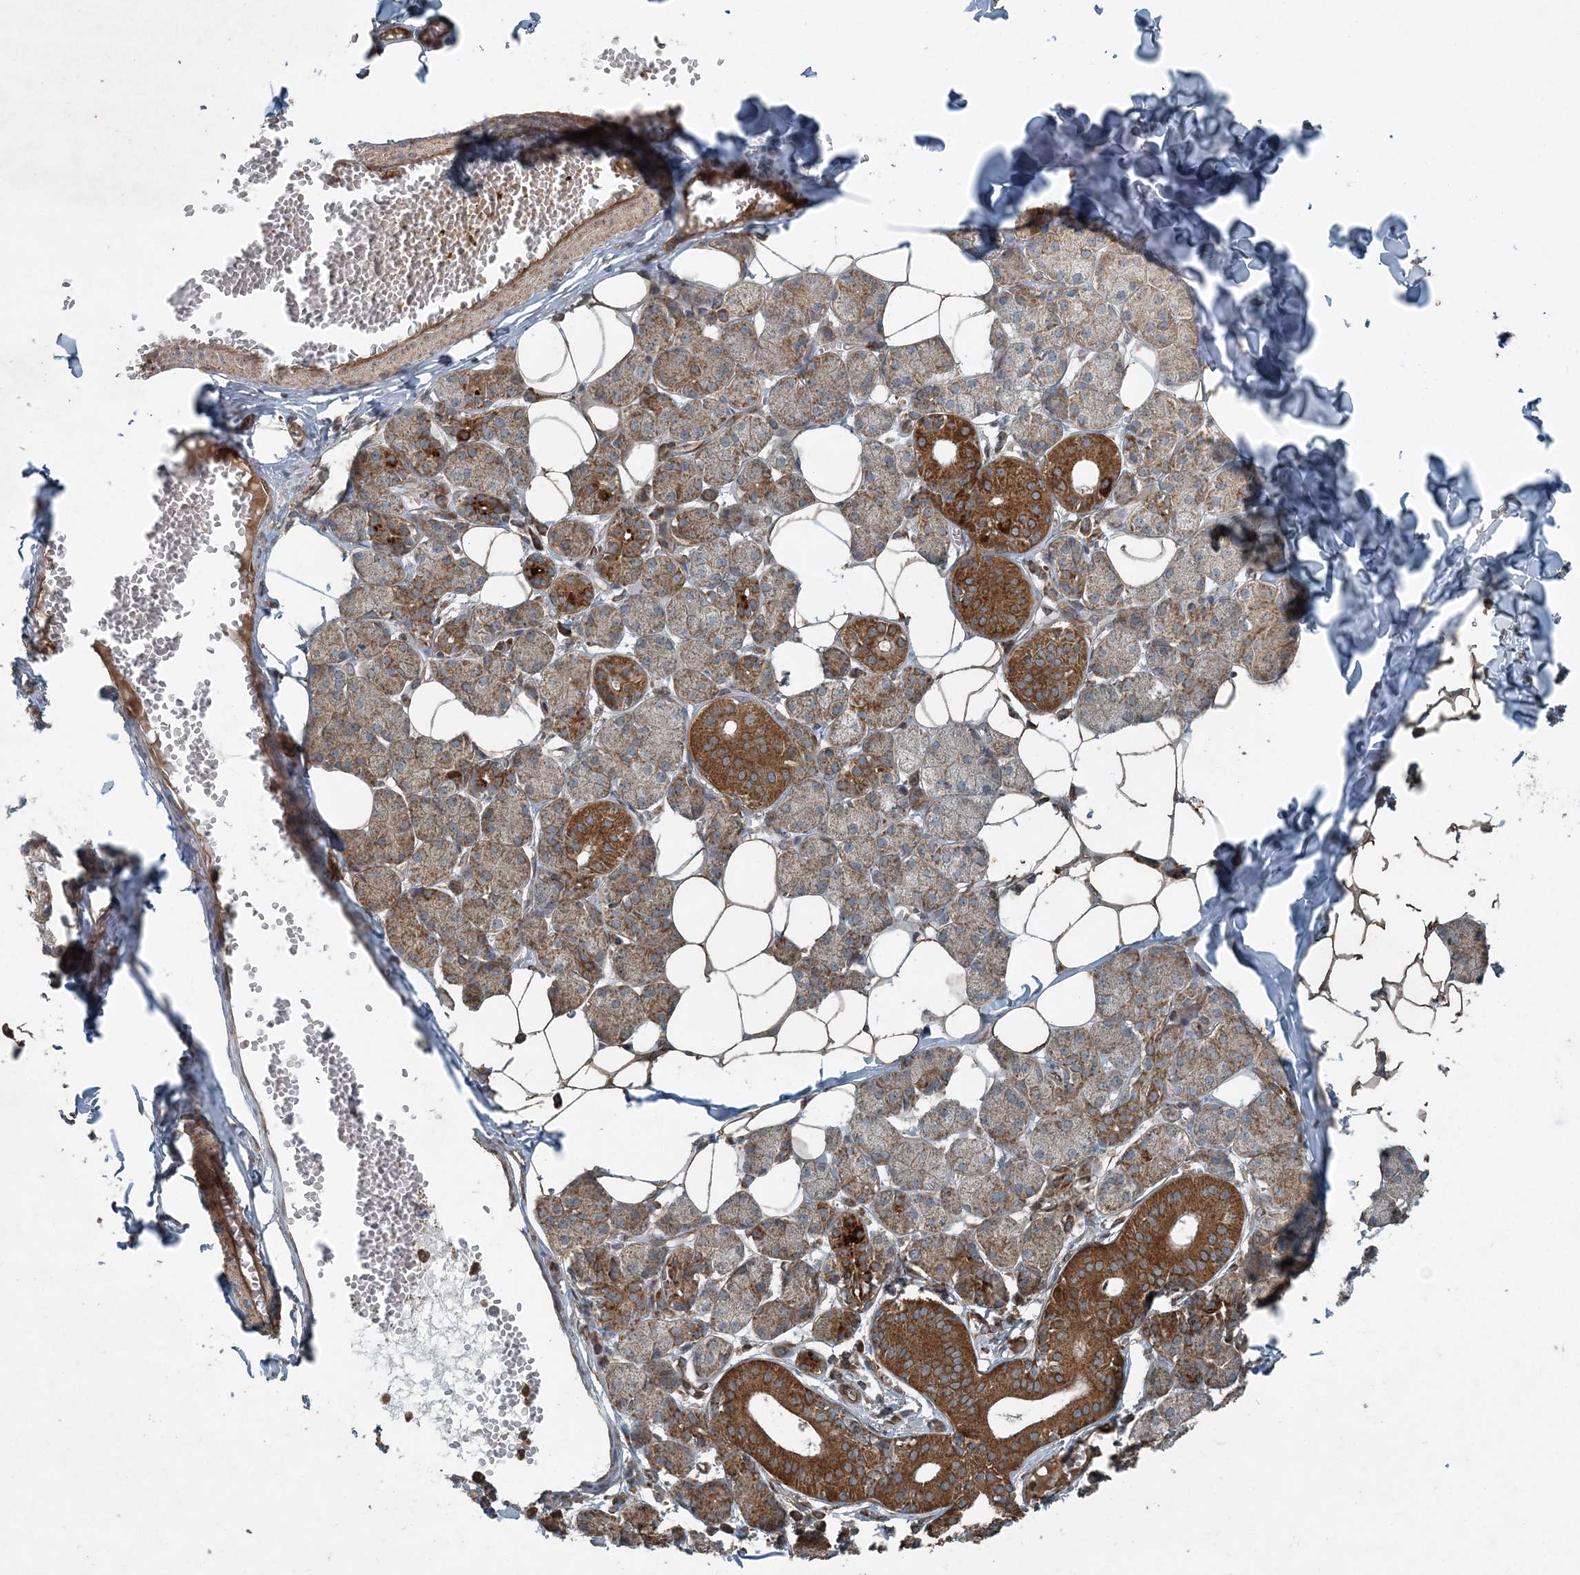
{"staining": {"intensity": "moderate", "quantity": "25%-75%", "location": "cytoplasmic/membranous"}, "tissue": "salivary gland", "cell_type": "Glandular cells", "image_type": "normal", "snomed": [{"axis": "morphology", "description": "Normal tissue, NOS"}, {"axis": "topography", "description": "Salivary gland"}], "caption": "High-power microscopy captured an immunohistochemistry image of benign salivary gland, revealing moderate cytoplasmic/membranous expression in approximately 25%-75% of glandular cells. (DAB (3,3'-diaminobenzidine) IHC with brightfield microscopy, high magnification).", "gene": "COPS7B", "patient": {"sex": "female", "age": 33}}